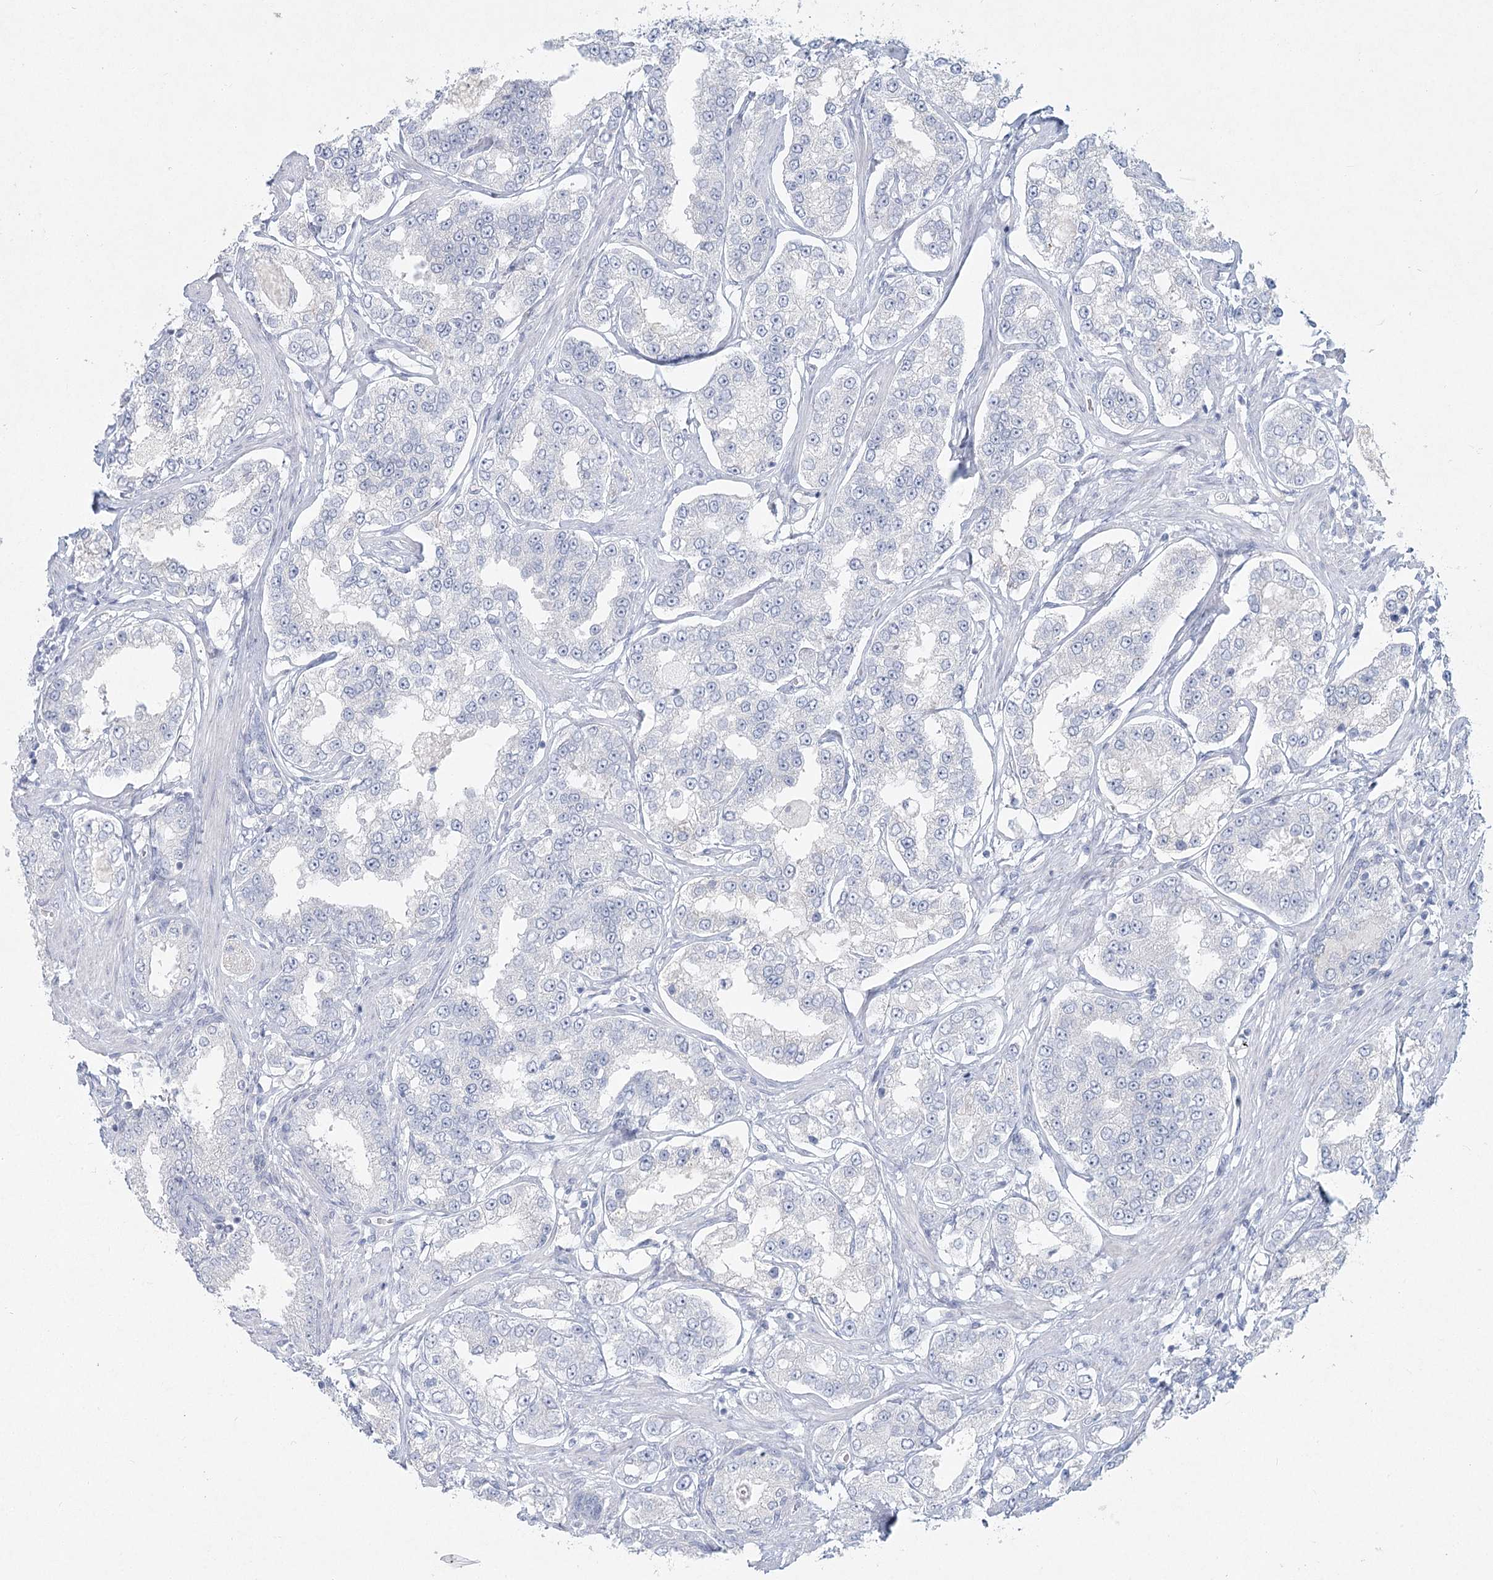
{"staining": {"intensity": "negative", "quantity": "none", "location": "none"}, "tissue": "prostate cancer", "cell_type": "Tumor cells", "image_type": "cancer", "snomed": [{"axis": "morphology", "description": "Normal tissue, NOS"}, {"axis": "morphology", "description": "Adenocarcinoma, High grade"}, {"axis": "topography", "description": "Prostate"}], "caption": "High power microscopy photomicrograph of an immunohistochemistry (IHC) histopathology image of prostate cancer (high-grade adenocarcinoma), revealing no significant staining in tumor cells.", "gene": "LRP2BP", "patient": {"sex": "male", "age": 83}}